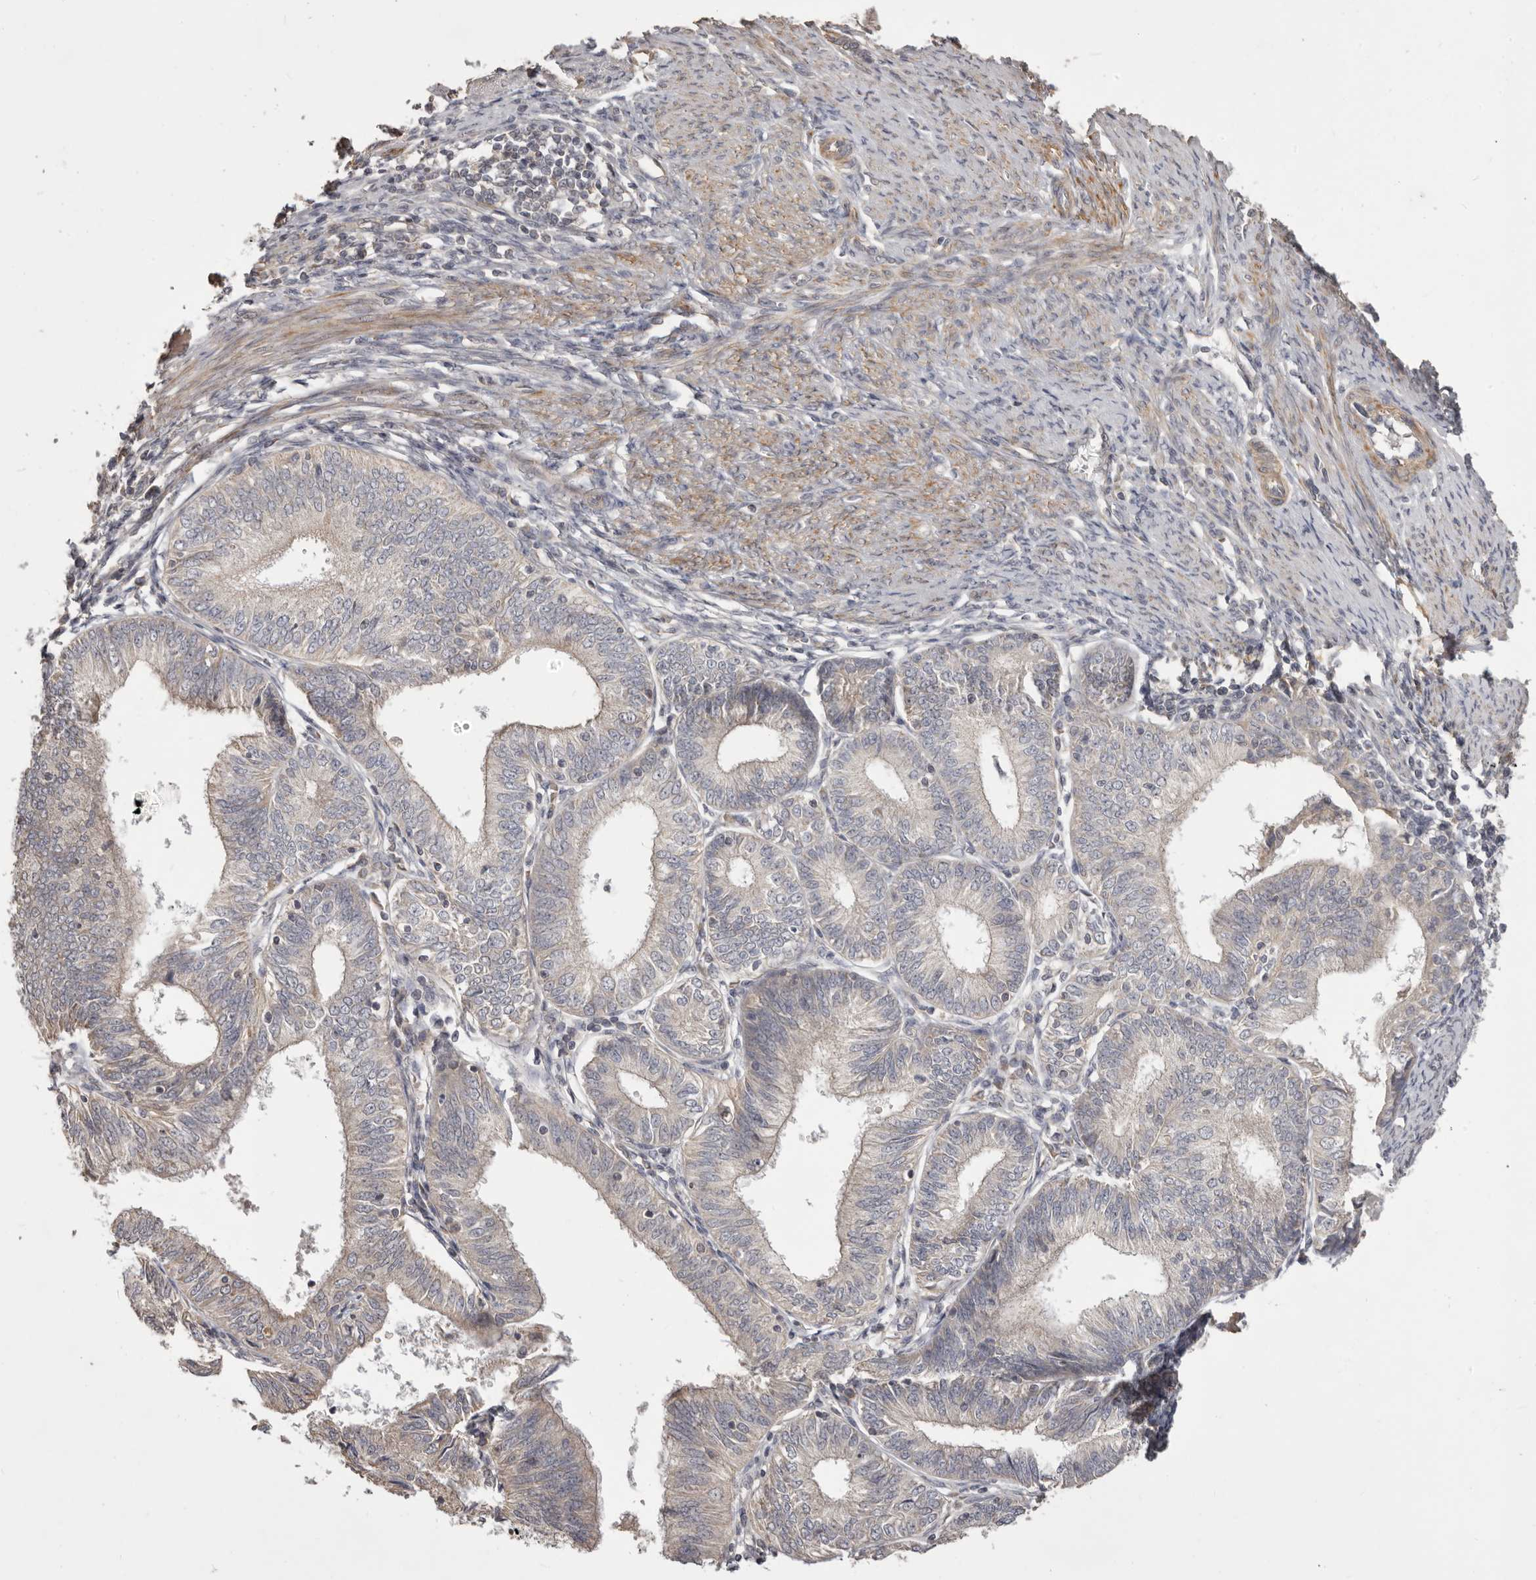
{"staining": {"intensity": "weak", "quantity": "<25%", "location": "cytoplasmic/membranous"}, "tissue": "endometrial cancer", "cell_type": "Tumor cells", "image_type": "cancer", "snomed": [{"axis": "morphology", "description": "Adenocarcinoma, NOS"}, {"axis": "topography", "description": "Endometrium"}], "caption": "Immunohistochemistry (IHC) of human endometrial adenocarcinoma reveals no expression in tumor cells. (DAB IHC visualized using brightfield microscopy, high magnification).", "gene": "HRH1", "patient": {"sex": "female", "age": 51}}